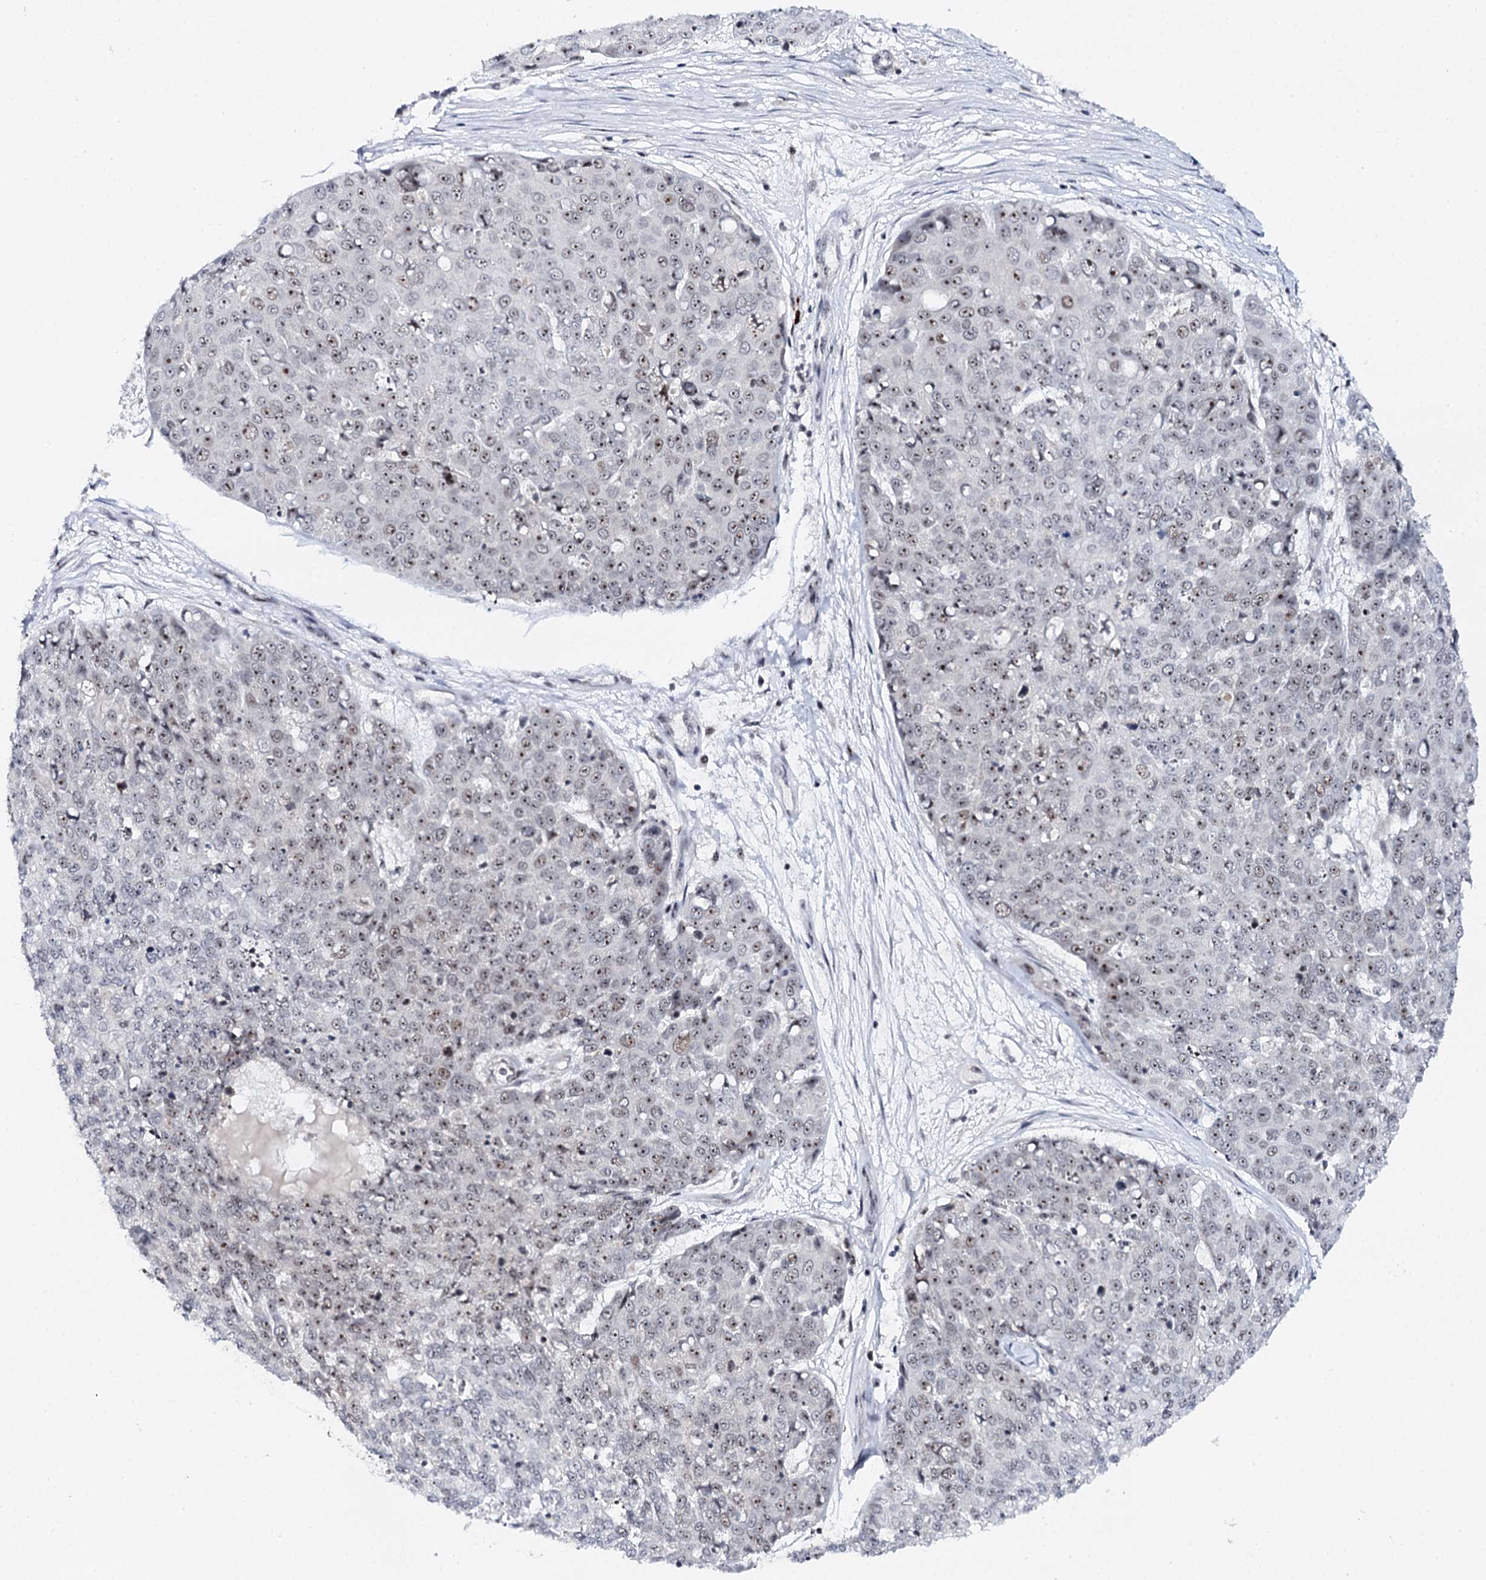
{"staining": {"intensity": "moderate", "quantity": "25%-75%", "location": "nuclear"}, "tissue": "skin cancer", "cell_type": "Tumor cells", "image_type": "cancer", "snomed": [{"axis": "morphology", "description": "Squamous cell carcinoma, NOS"}, {"axis": "topography", "description": "Skin"}], "caption": "Immunohistochemistry (IHC) (DAB (3,3'-diaminobenzidine)) staining of human squamous cell carcinoma (skin) exhibits moderate nuclear protein positivity in approximately 25%-75% of tumor cells.", "gene": "BUD13", "patient": {"sex": "male", "age": 71}}